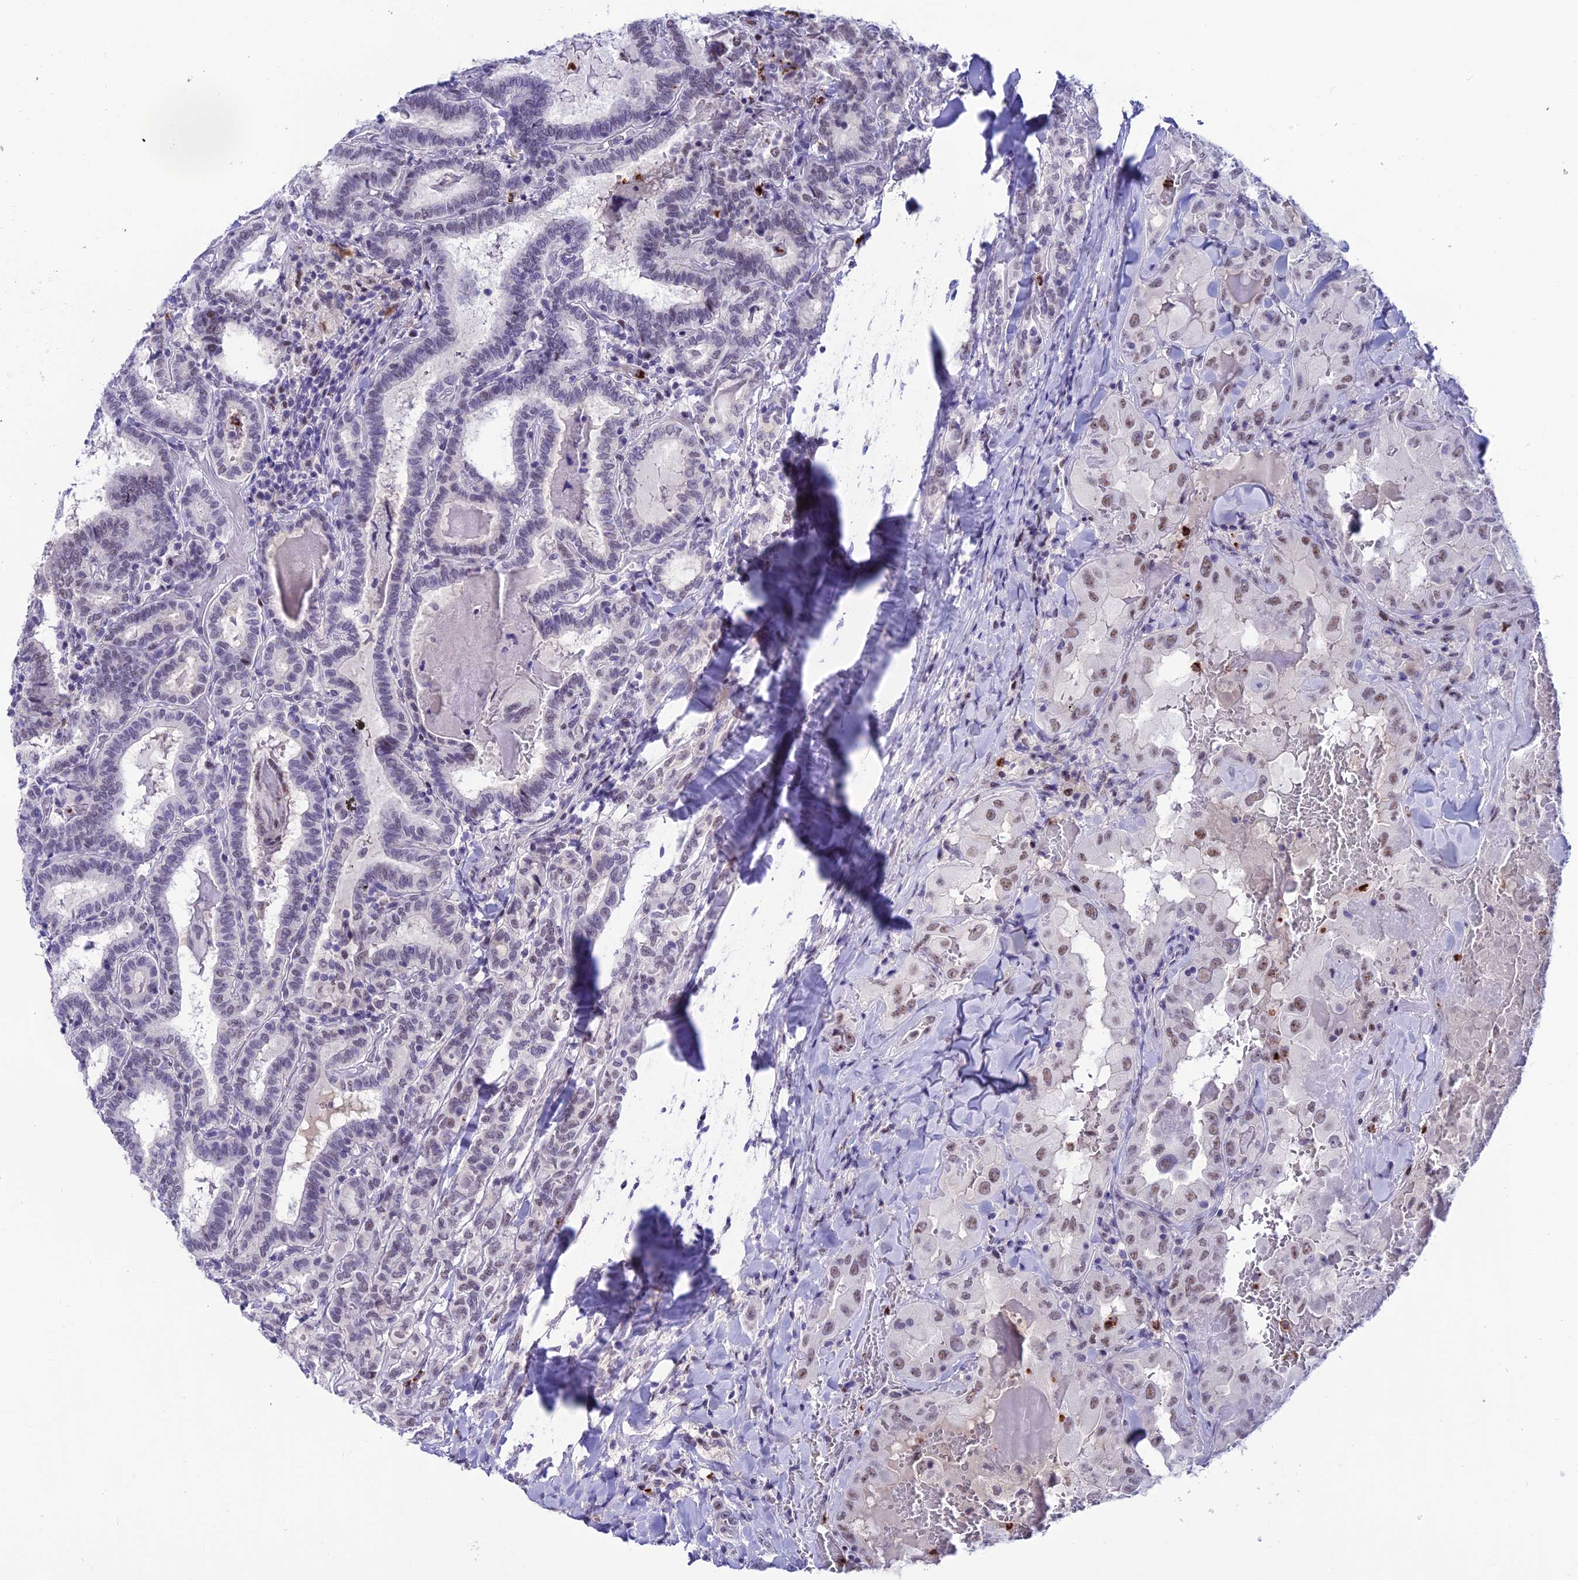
{"staining": {"intensity": "weak", "quantity": "25%-75%", "location": "nuclear"}, "tissue": "thyroid cancer", "cell_type": "Tumor cells", "image_type": "cancer", "snomed": [{"axis": "morphology", "description": "Papillary adenocarcinoma, NOS"}, {"axis": "topography", "description": "Thyroid gland"}], "caption": "Immunohistochemistry (IHC) (DAB) staining of thyroid papillary adenocarcinoma displays weak nuclear protein positivity in about 25%-75% of tumor cells. Using DAB (brown) and hematoxylin (blue) stains, captured at high magnification using brightfield microscopy.", "gene": "MFSD2B", "patient": {"sex": "female", "age": 72}}